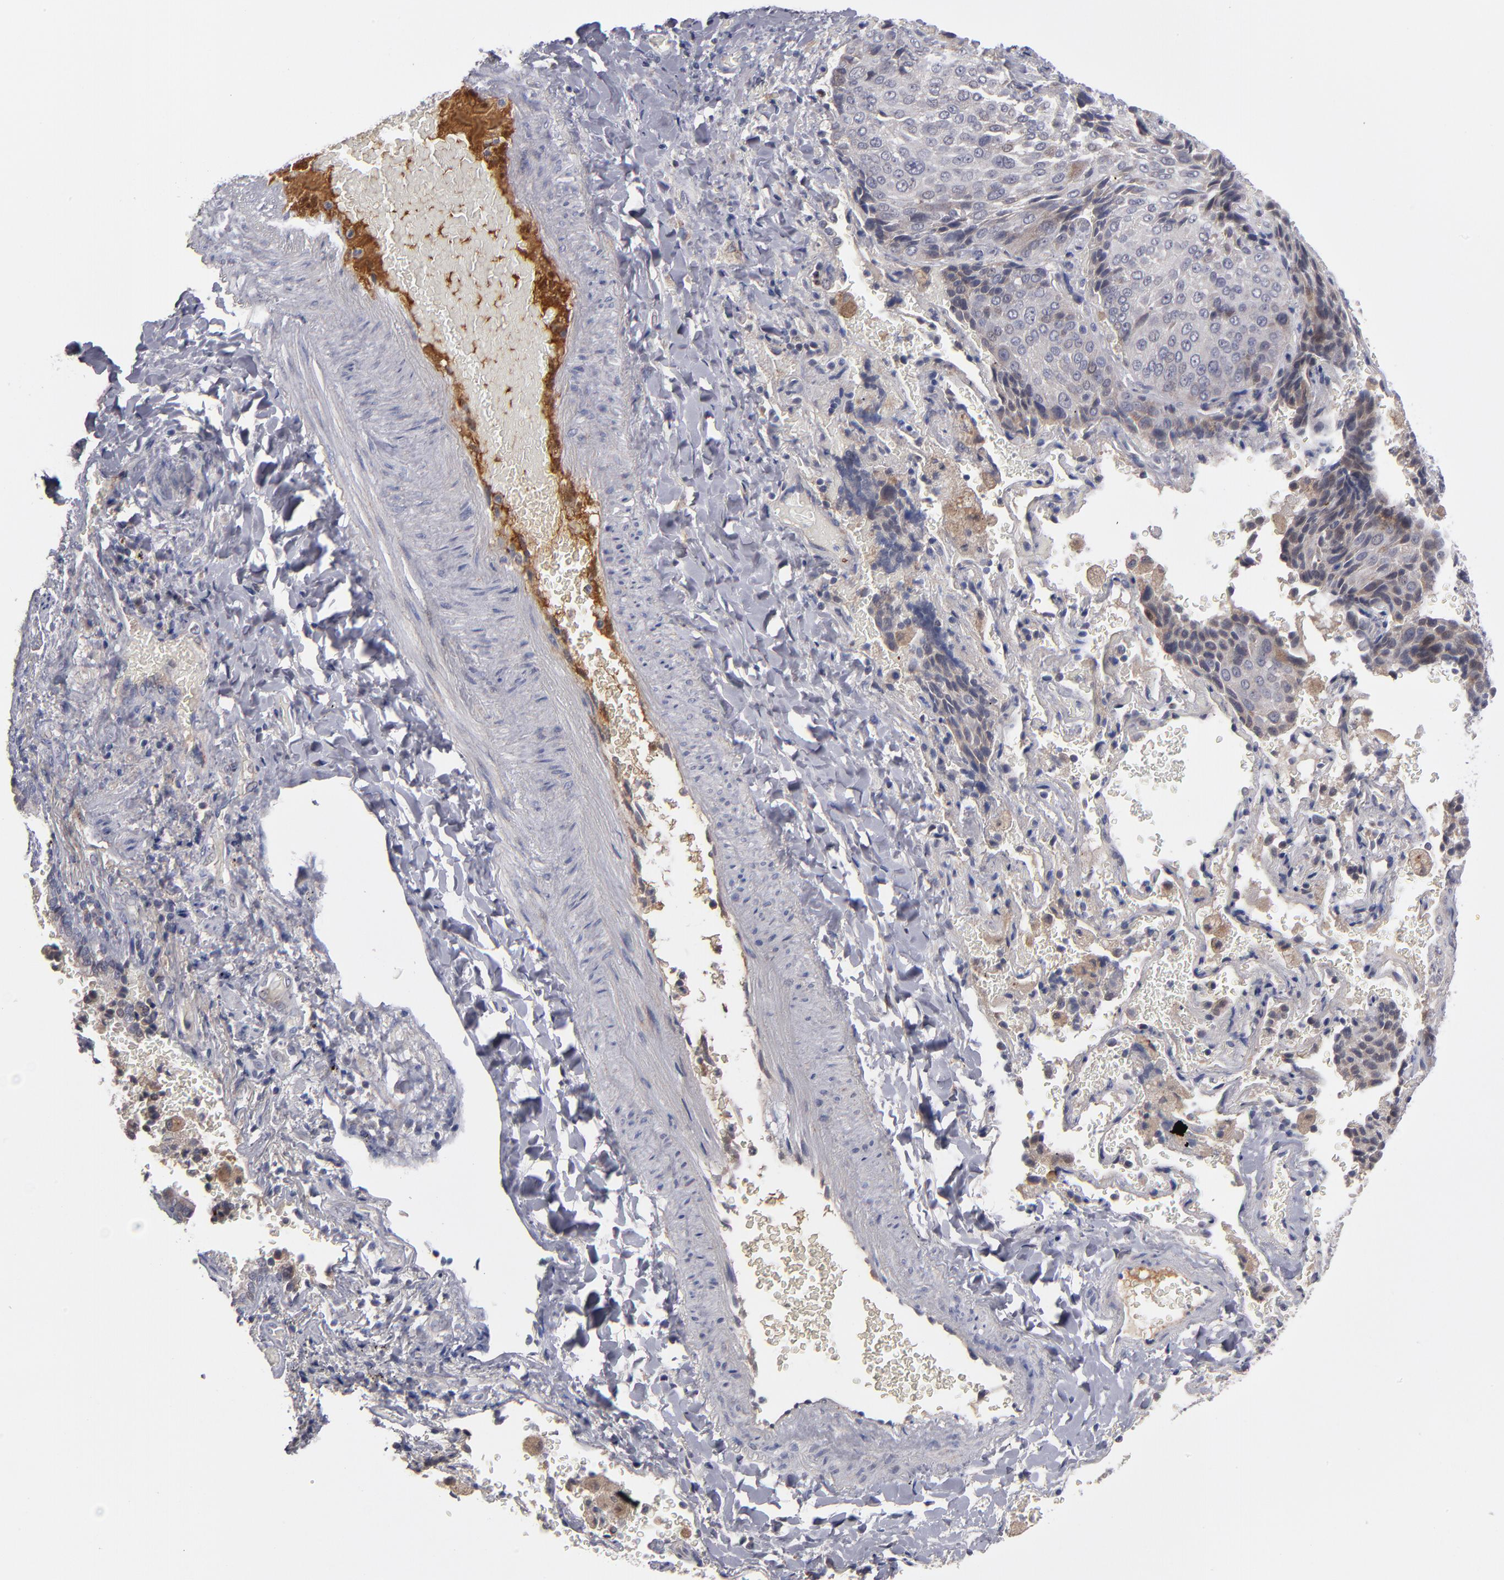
{"staining": {"intensity": "weak", "quantity": "<25%", "location": "cytoplasmic/membranous"}, "tissue": "lung cancer", "cell_type": "Tumor cells", "image_type": "cancer", "snomed": [{"axis": "morphology", "description": "Squamous cell carcinoma, NOS"}, {"axis": "topography", "description": "Lung"}], "caption": "Squamous cell carcinoma (lung) stained for a protein using immunohistochemistry (IHC) shows no expression tumor cells.", "gene": "EXD2", "patient": {"sex": "male", "age": 54}}